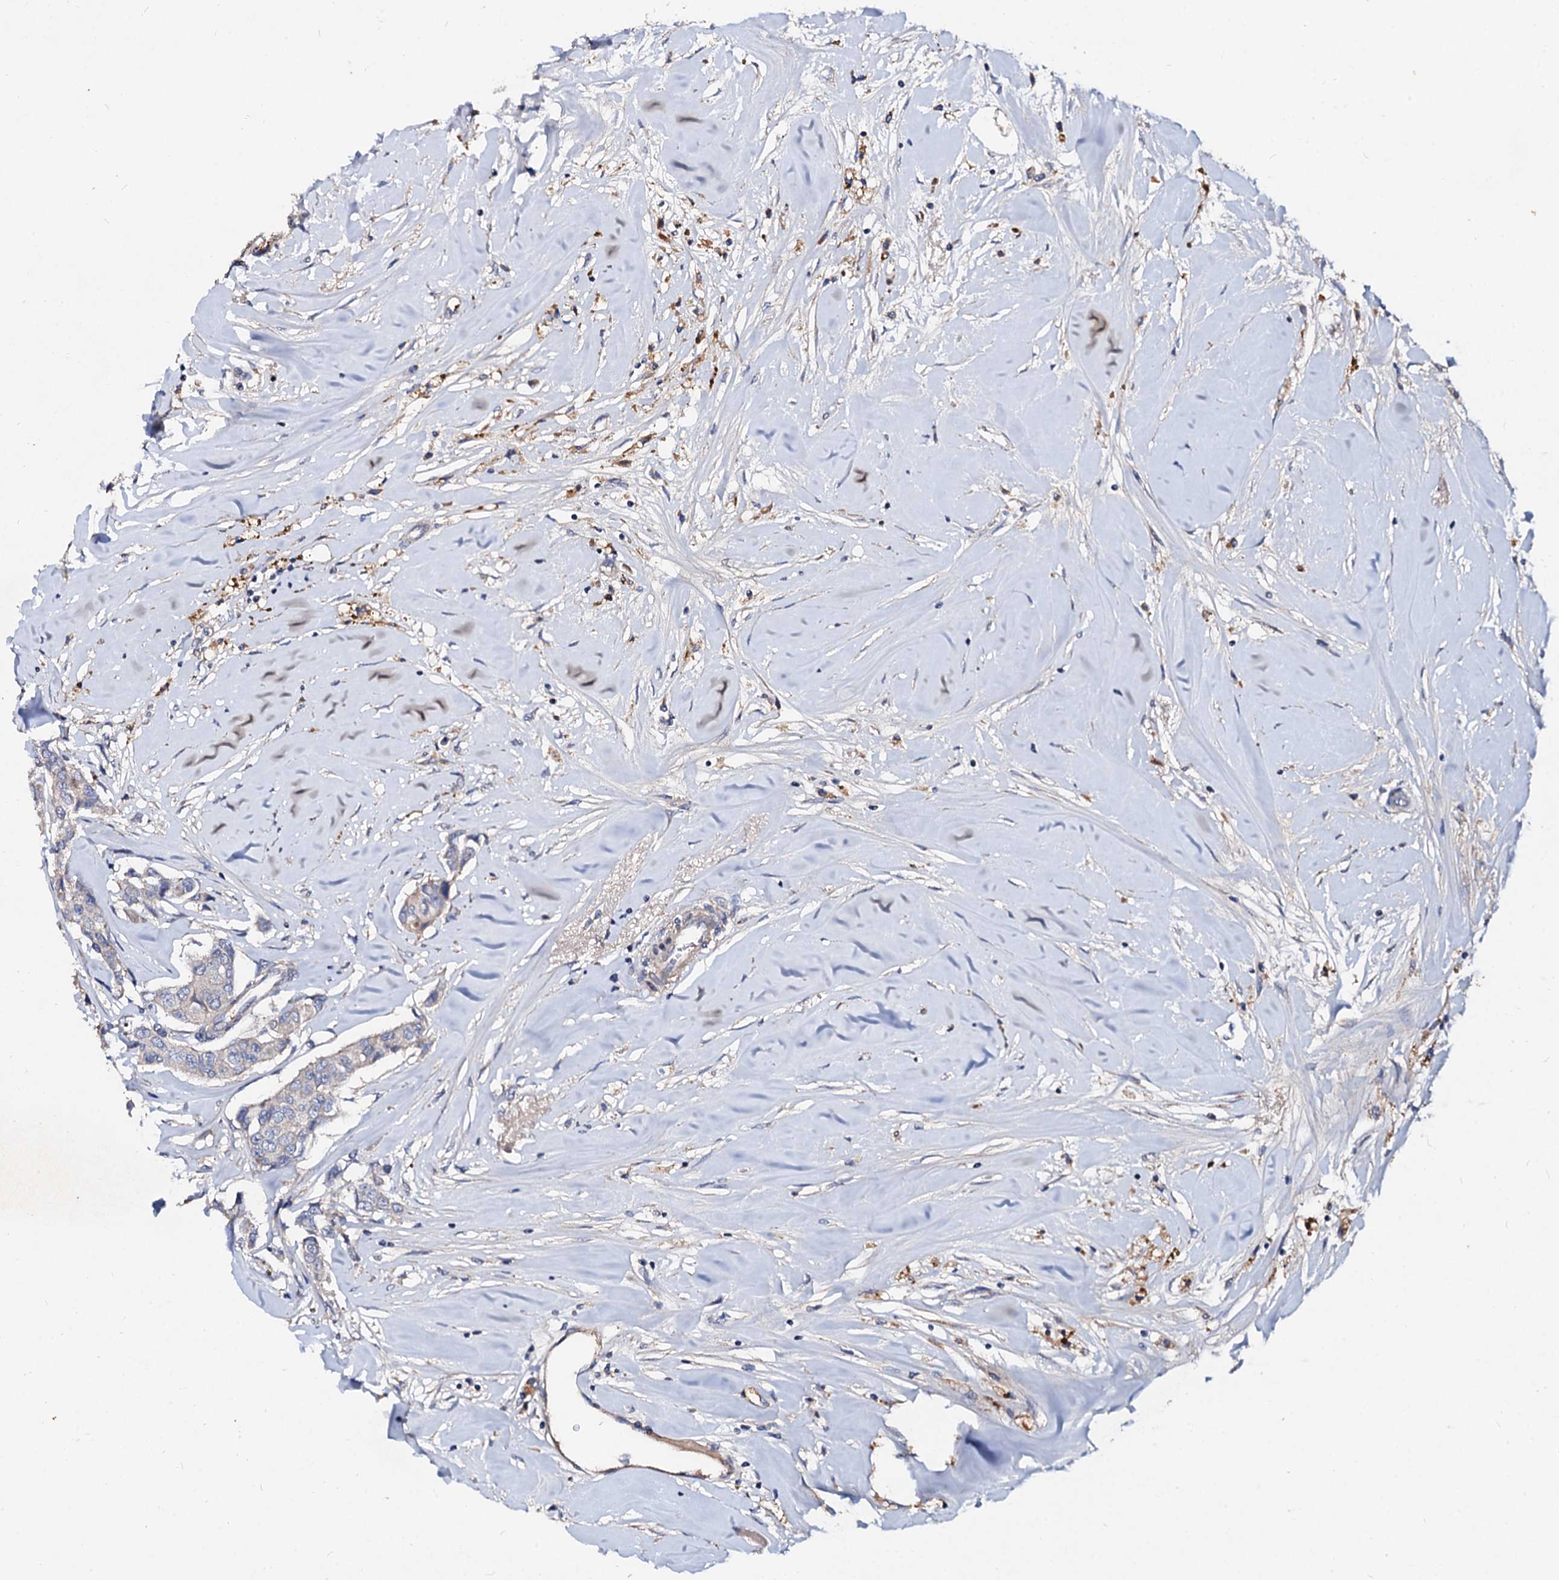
{"staining": {"intensity": "negative", "quantity": "none", "location": "none"}, "tissue": "breast cancer", "cell_type": "Tumor cells", "image_type": "cancer", "snomed": [{"axis": "morphology", "description": "Duct carcinoma"}, {"axis": "topography", "description": "Breast"}], "caption": "Immunohistochemistry (IHC) micrograph of neoplastic tissue: human breast cancer stained with DAB reveals no significant protein expression in tumor cells.", "gene": "FIBIN", "patient": {"sex": "female", "age": 80}}